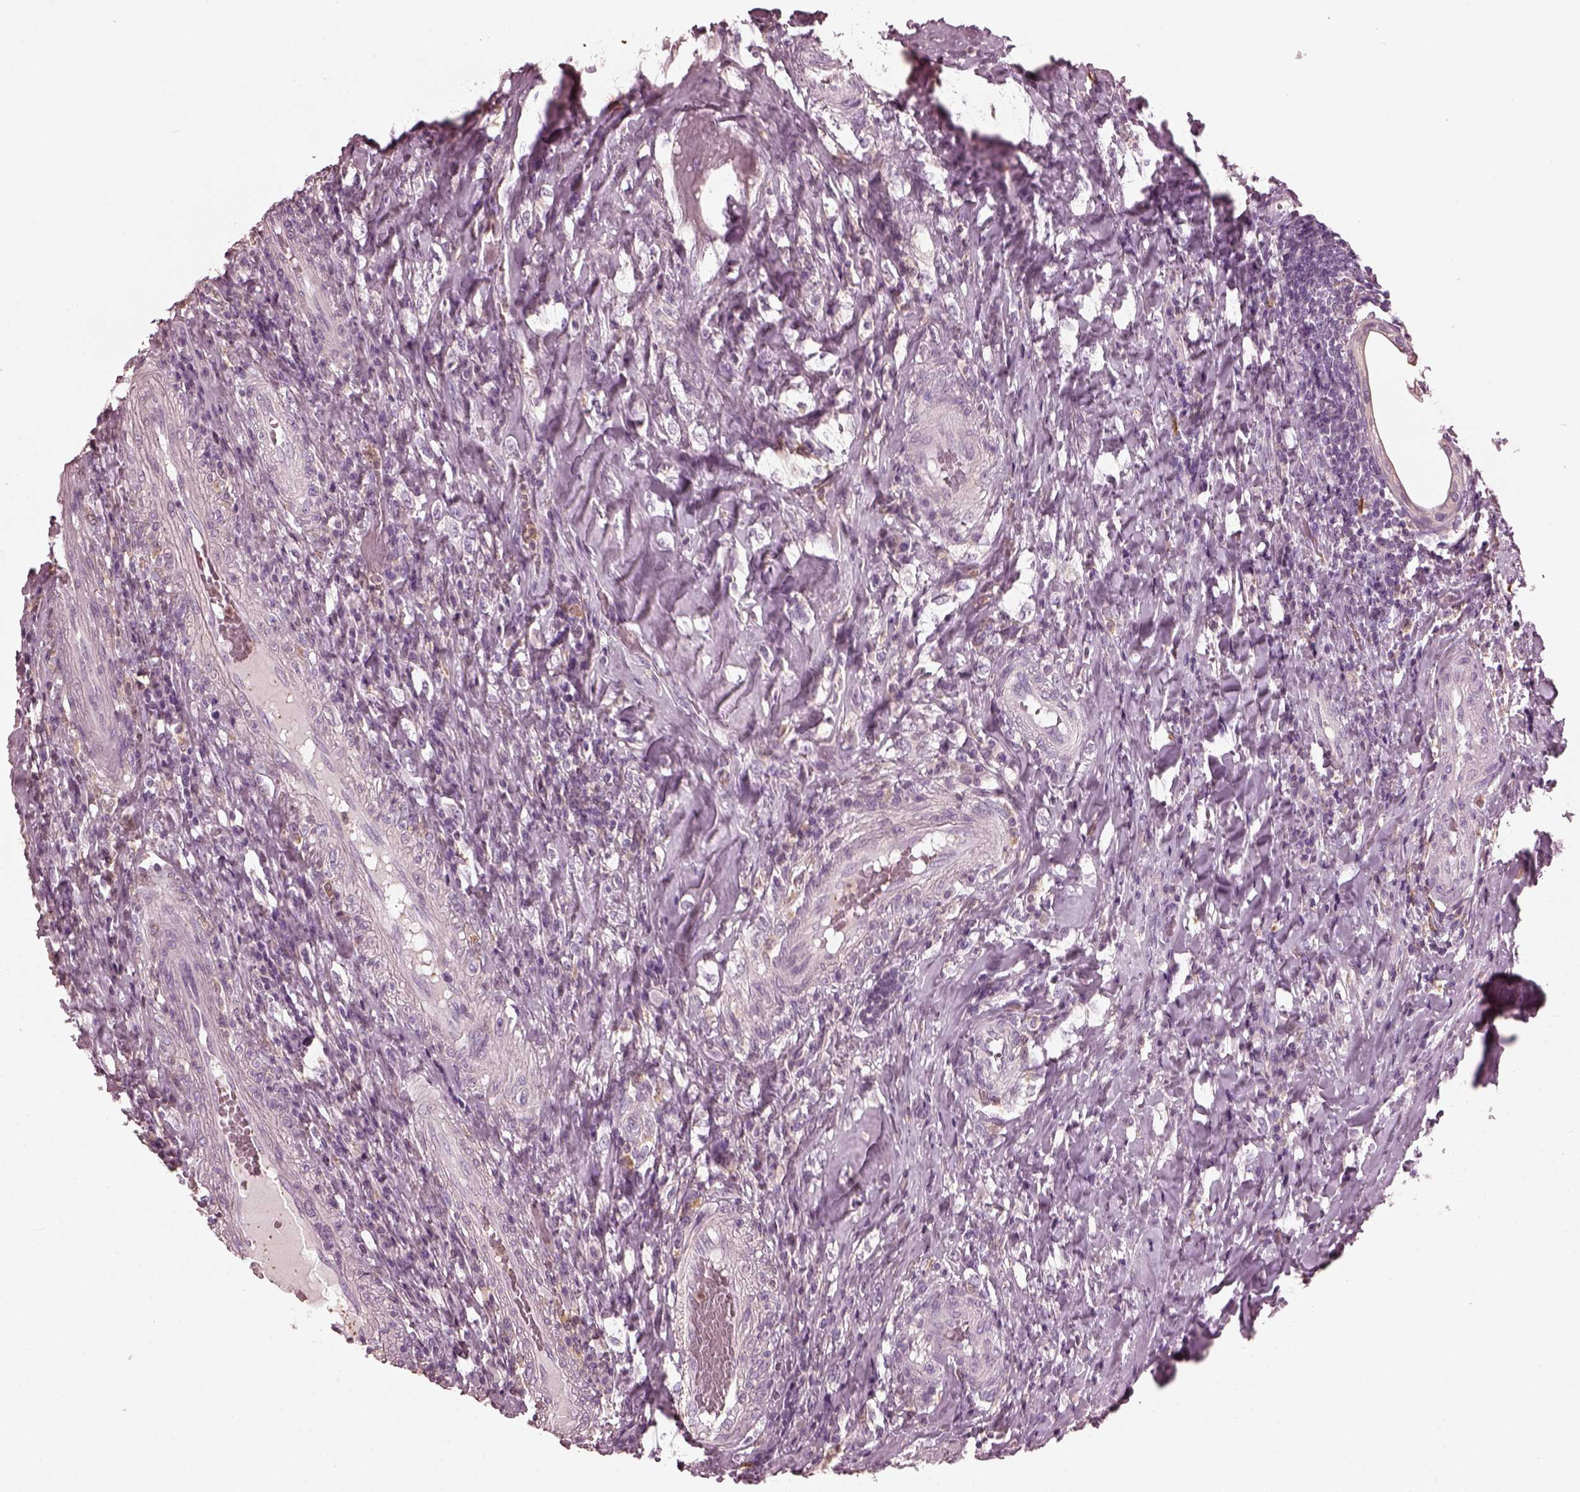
{"staining": {"intensity": "negative", "quantity": "none", "location": "none"}, "tissue": "testis cancer", "cell_type": "Tumor cells", "image_type": "cancer", "snomed": [{"axis": "morphology", "description": "Necrosis, NOS"}, {"axis": "morphology", "description": "Carcinoma, Embryonal, NOS"}, {"axis": "topography", "description": "Testis"}], "caption": "There is no significant expression in tumor cells of testis embryonal carcinoma. Brightfield microscopy of immunohistochemistry stained with DAB (brown) and hematoxylin (blue), captured at high magnification.", "gene": "PSTPIP2", "patient": {"sex": "male", "age": 19}}